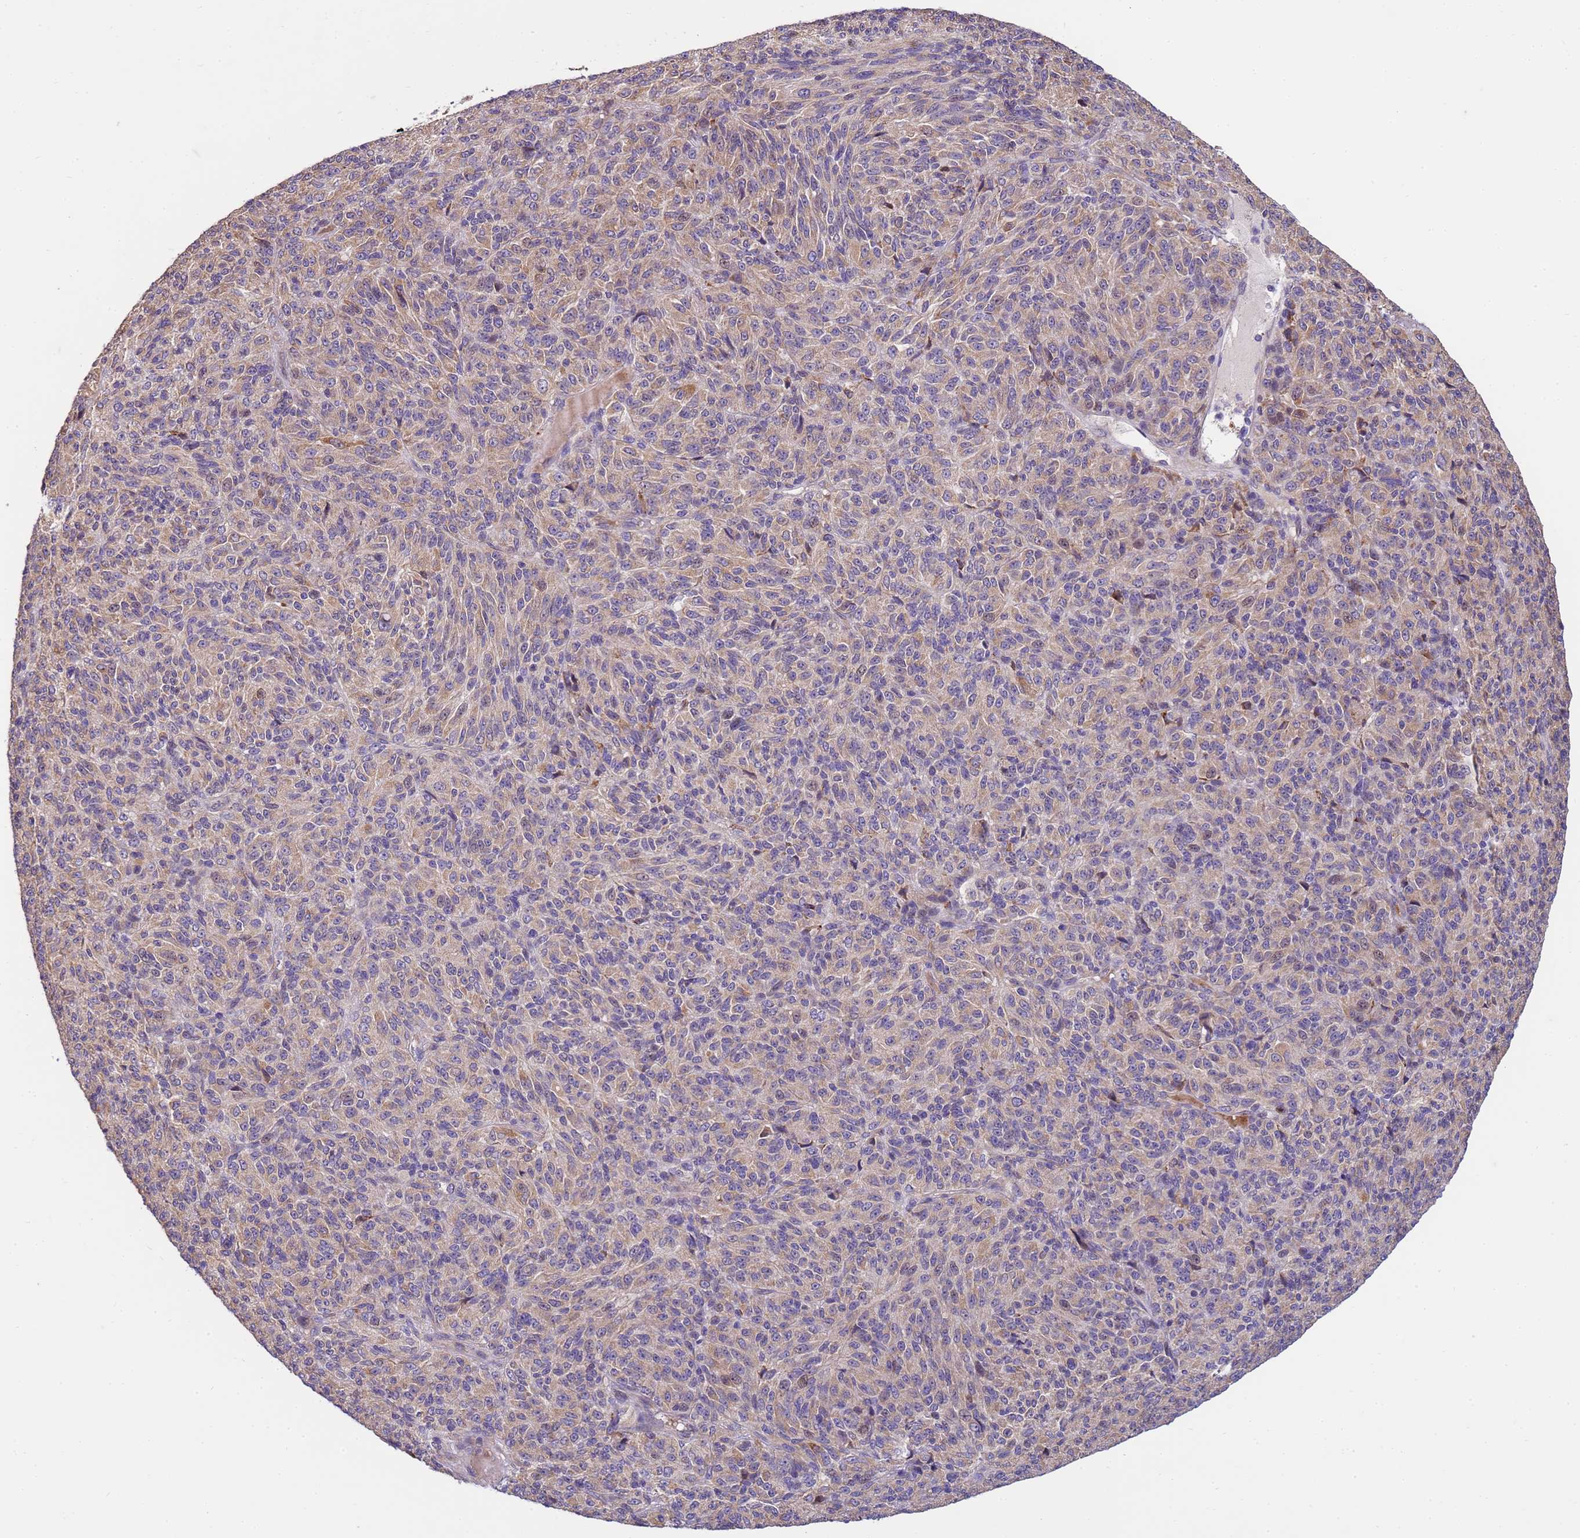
{"staining": {"intensity": "weak", "quantity": "25%-75%", "location": "cytoplasmic/membranous"}, "tissue": "melanoma", "cell_type": "Tumor cells", "image_type": "cancer", "snomed": [{"axis": "morphology", "description": "Malignant melanoma, Metastatic site"}, {"axis": "topography", "description": "Brain"}], "caption": "Melanoma stained with DAB IHC displays low levels of weak cytoplasmic/membranous staining in approximately 25%-75% of tumor cells.", "gene": "THAP5", "patient": {"sex": "female", "age": 56}}